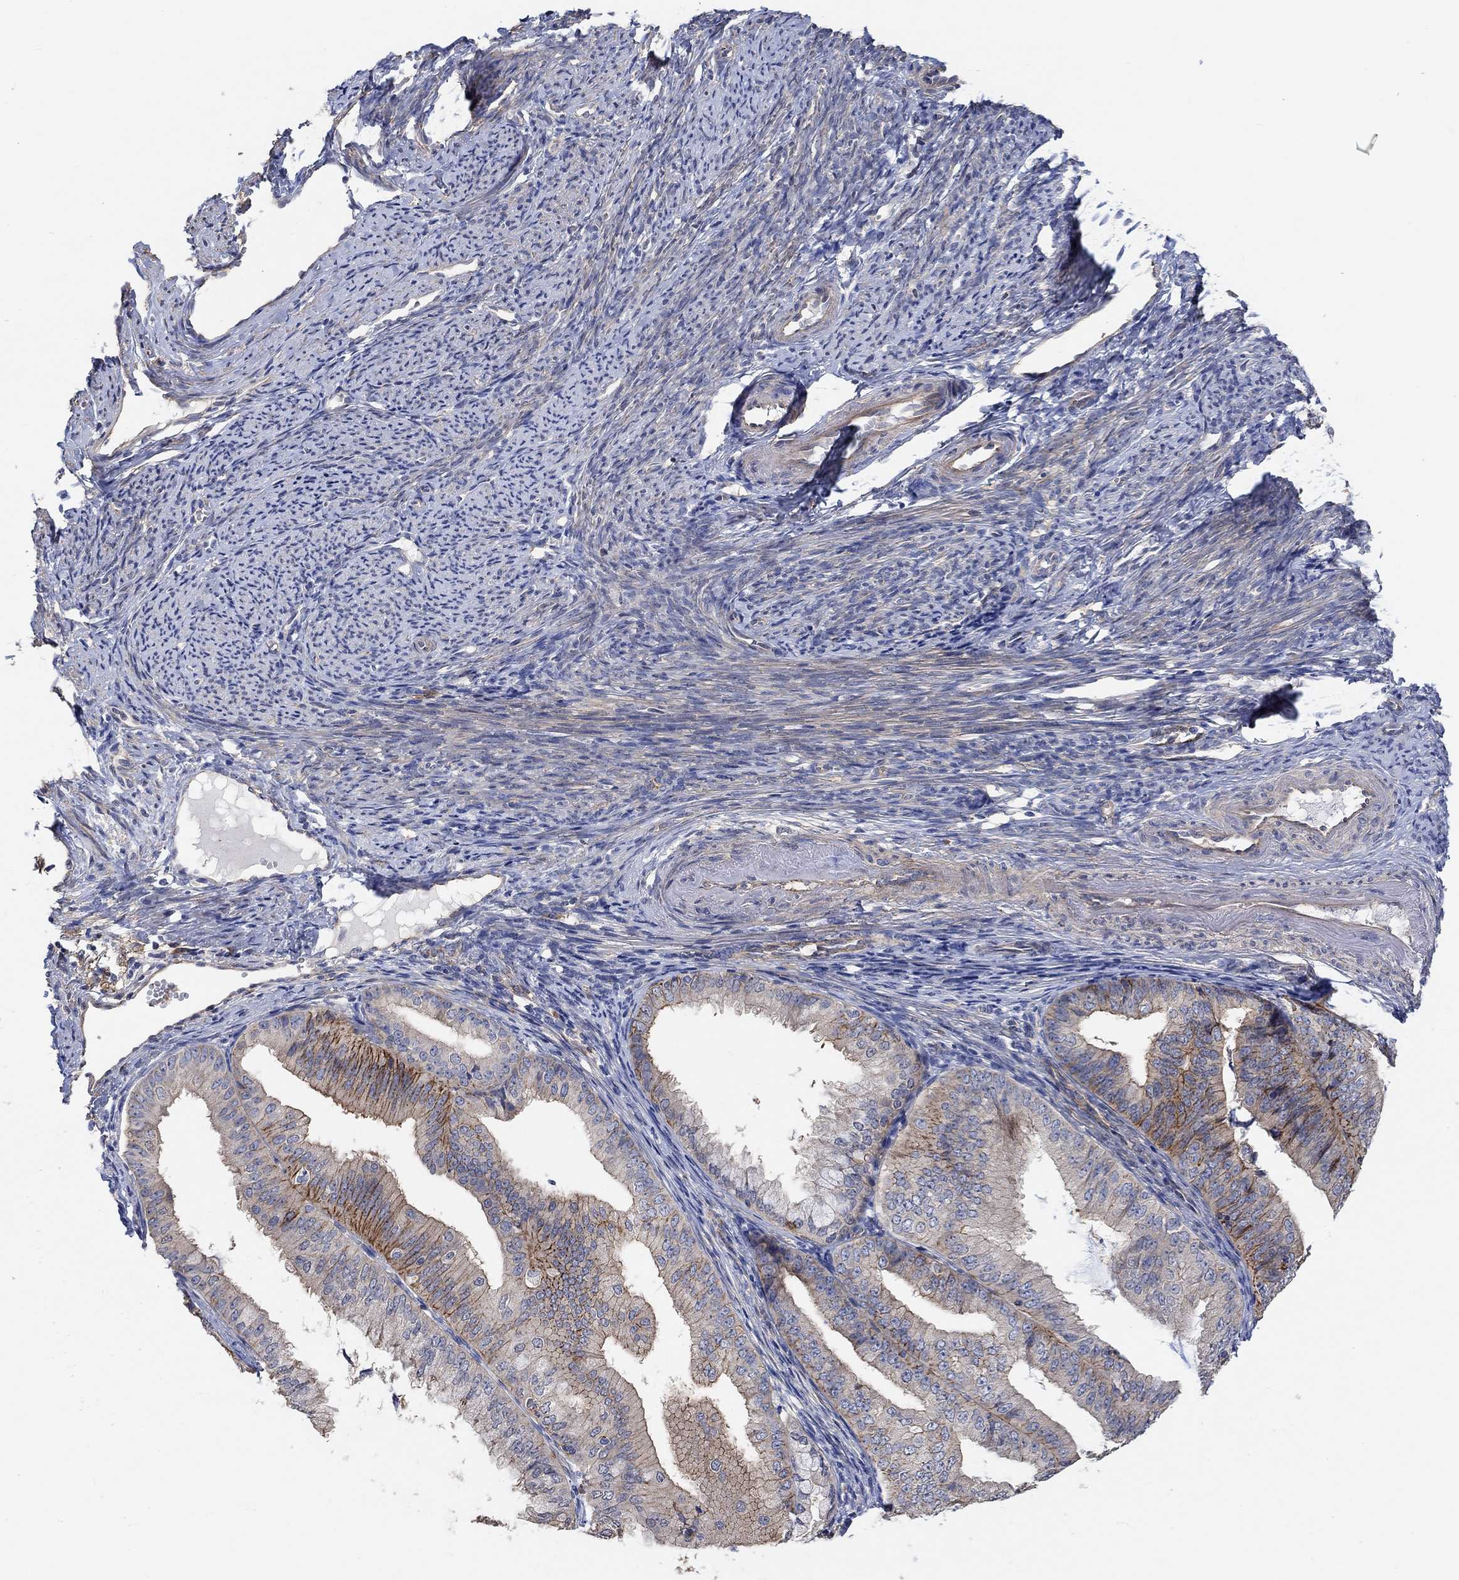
{"staining": {"intensity": "strong", "quantity": "<25%", "location": "cytoplasmic/membranous"}, "tissue": "endometrial cancer", "cell_type": "Tumor cells", "image_type": "cancer", "snomed": [{"axis": "morphology", "description": "Adenocarcinoma, NOS"}, {"axis": "topography", "description": "Endometrium"}], "caption": "An IHC image of tumor tissue is shown. Protein staining in brown shows strong cytoplasmic/membranous positivity in endometrial cancer within tumor cells. (Stains: DAB (3,3'-diaminobenzidine) in brown, nuclei in blue, Microscopy: brightfield microscopy at high magnification).", "gene": "SYT16", "patient": {"sex": "female", "age": 63}}